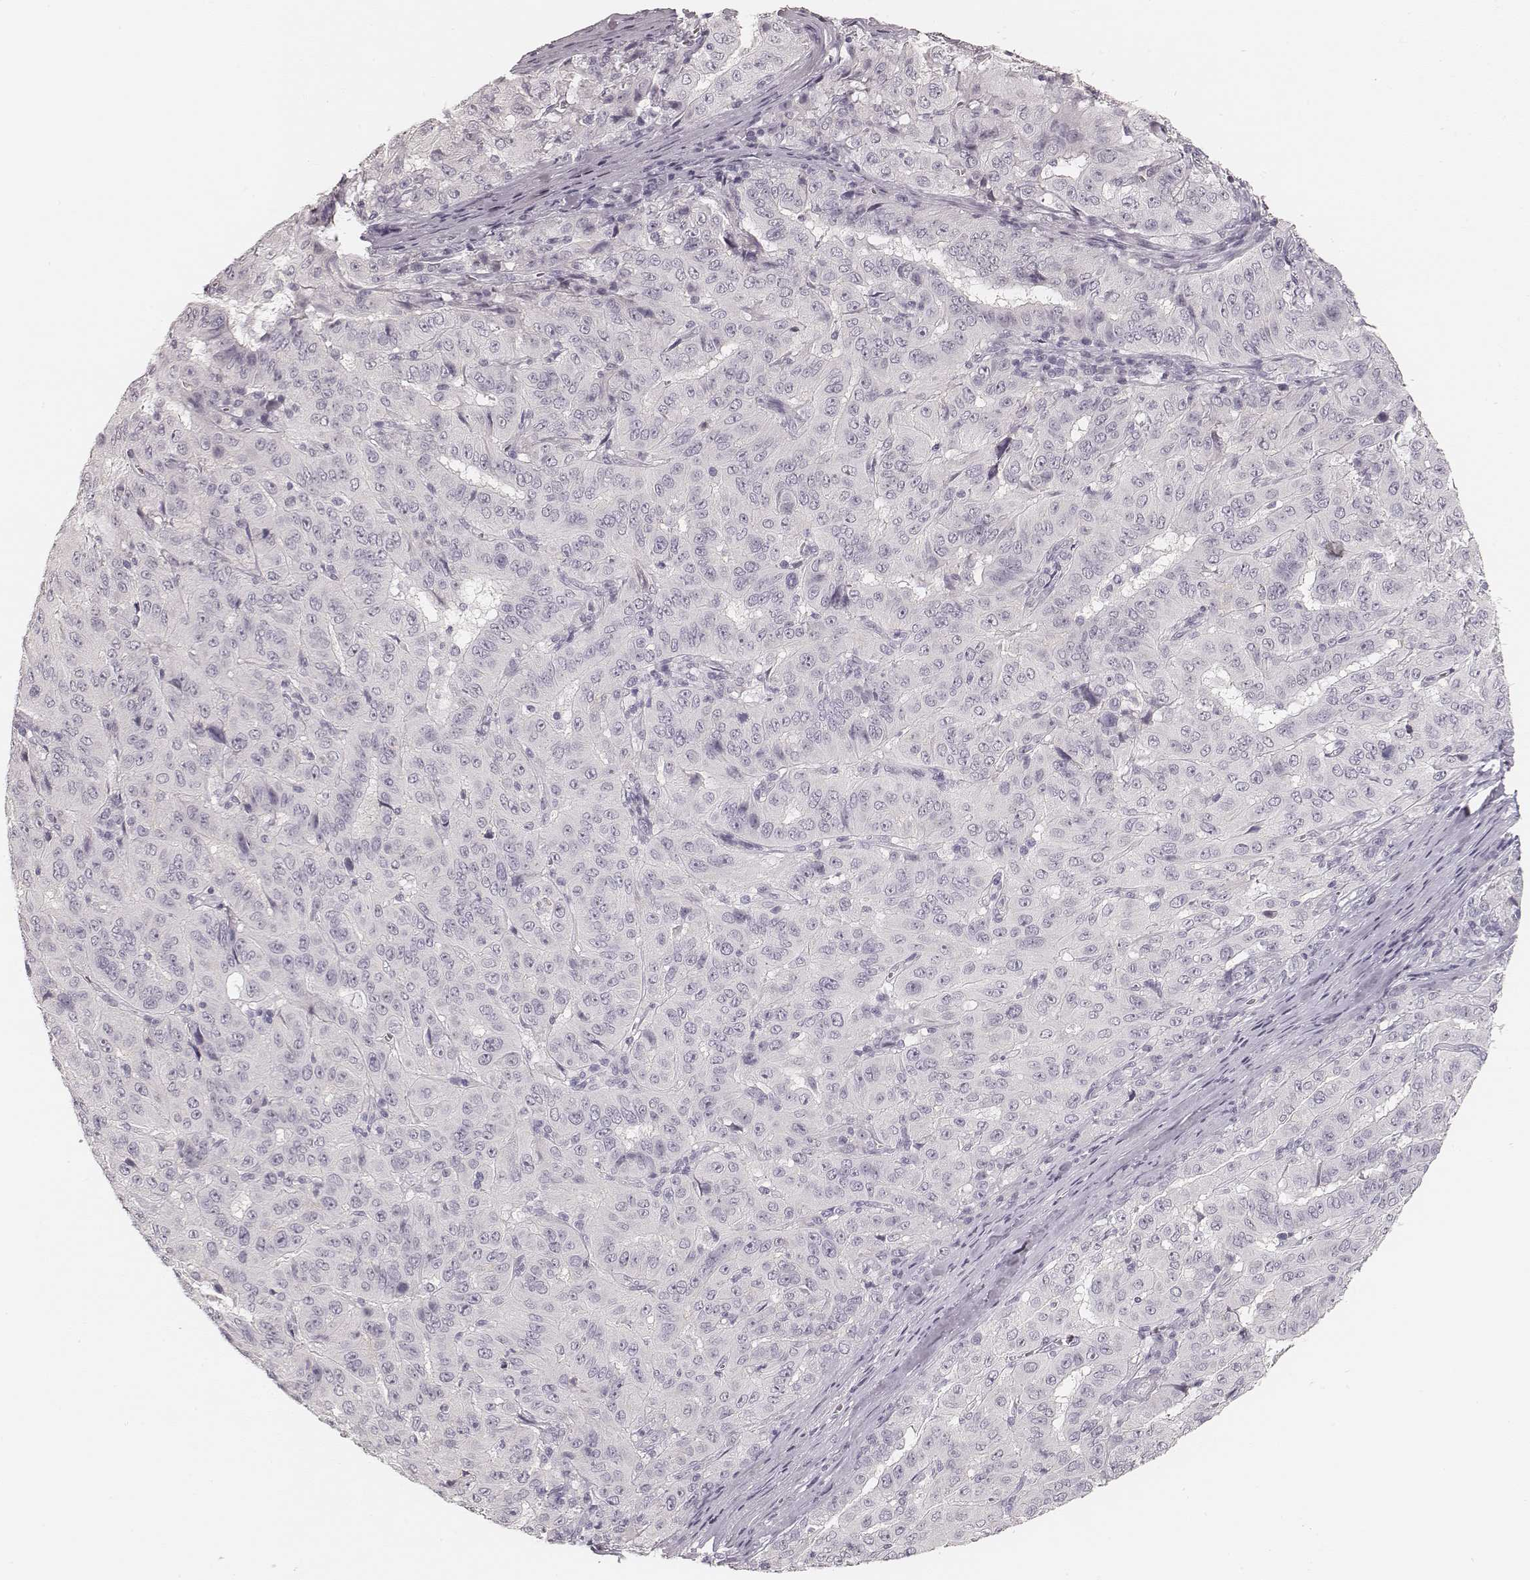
{"staining": {"intensity": "negative", "quantity": "none", "location": "none"}, "tissue": "pancreatic cancer", "cell_type": "Tumor cells", "image_type": "cancer", "snomed": [{"axis": "morphology", "description": "Adenocarcinoma, NOS"}, {"axis": "topography", "description": "Pancreas"}], "caption": "Human pancreatic adenocarcinoma stained for a protein using immunohistochemistry (IHC) exhibits no expression in tumor cells.", "gene": "HNF4G", "patient": {"sex": "male", "age": 63}}